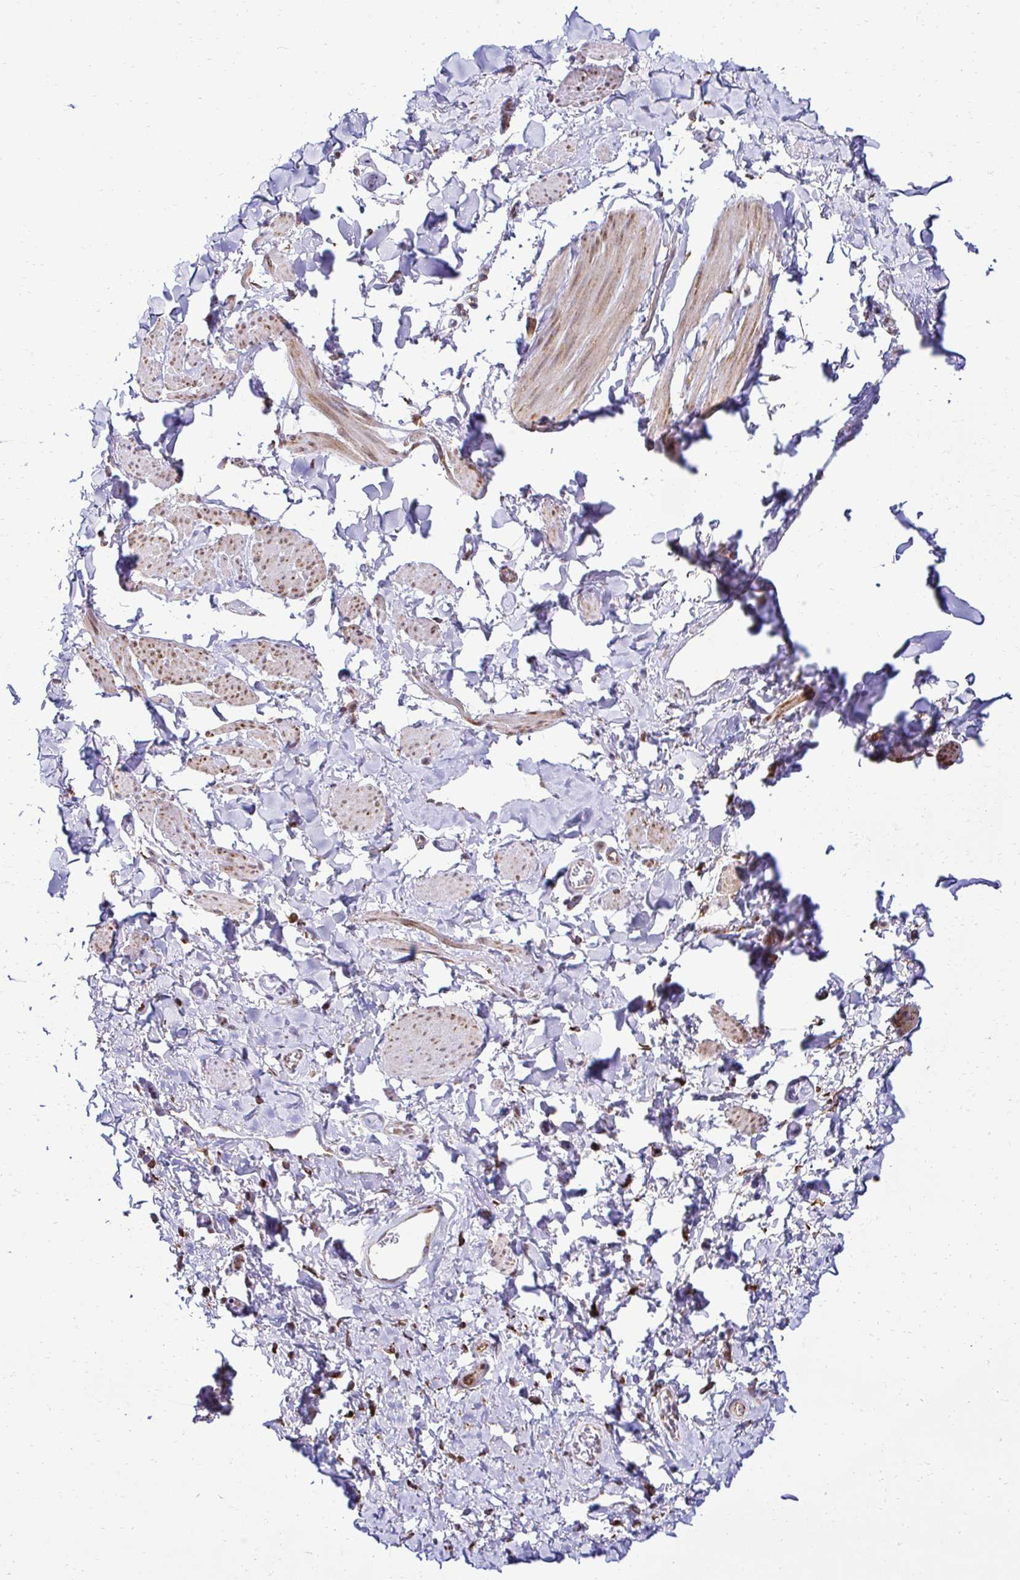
{"staining": {"intensity": "moderate", "quantity": "25%-75%", "location": "cytoplasmic/membranous"}, "tissue": "skin", "cell_type": "Epidermal cells", "image_type": "normal", "snomed": [{"axis": "morphology", "description": "Normal tissue, NOS"}, {"axis": "topography", "description": "Vulva"}, {"axis": "topography", "description": "Peripheral nerve tissue"}], "caption": "The immunohistochemical stain shows moderate cytoplasmic/membranous expression in epidermal cells of normal skin. (IHC, brightfield microscopy, high magnification).", "gene": "HPS1", "patient": {"sex": "female", "age": 66}}